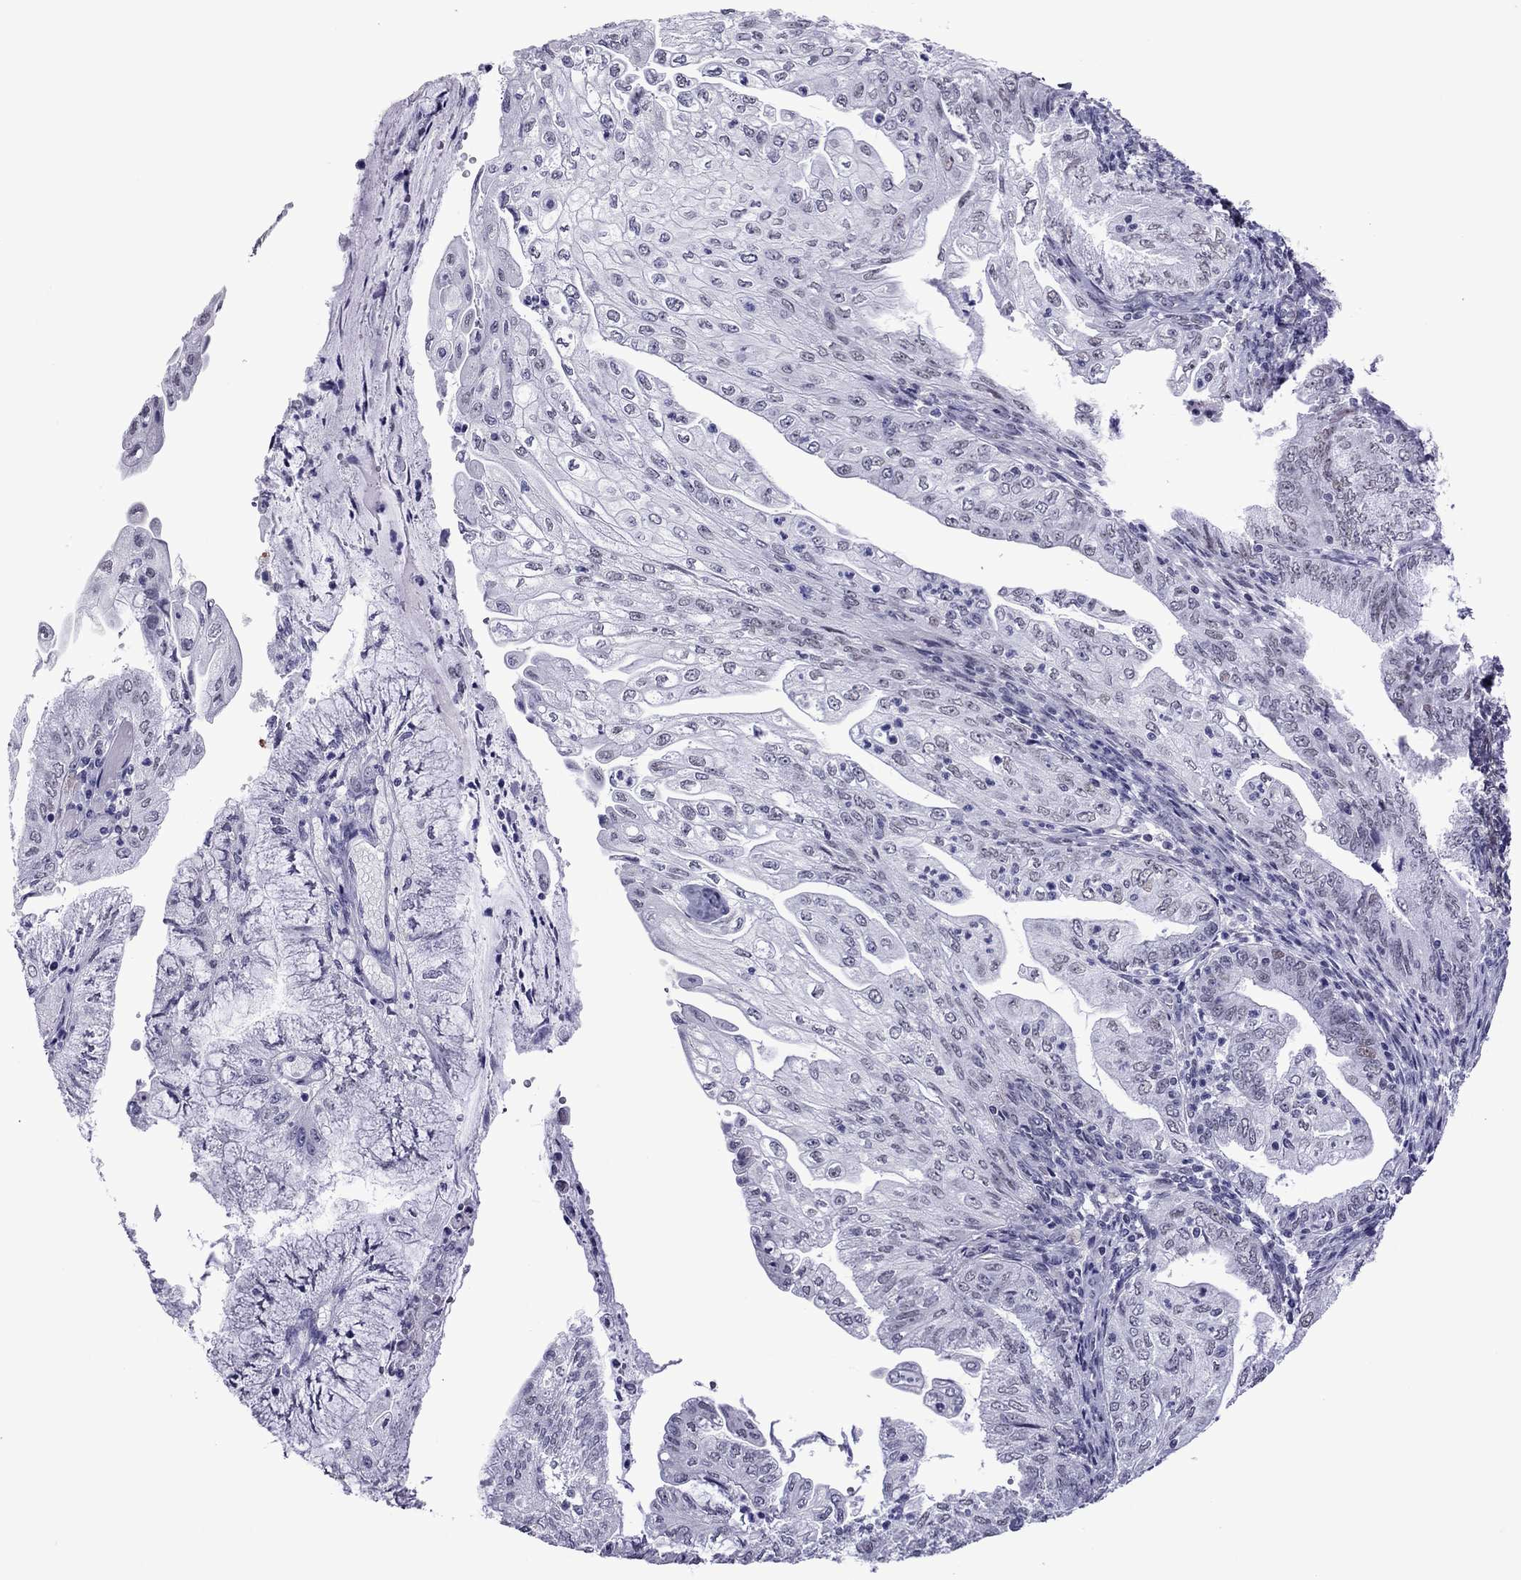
{"staining": {"intensity": "negative", "quantity": "none", "location": "none"}, "tissue": "endometrial cancer", "cell_type": "Tumor cells", "image_type": "cancer", "snomed": [{"axis": "morphology", "description": "Adenocarcinoma, NOS"}, {"axis": "topography", "description": "Endometrium"}], "caption": "A high-resolution histopathology image shows immunohistochemistry (IHC) staining of adenocarcinoma (endometrial), which reveals no significant staining in tumor cells. (Brightfield microscopy of DAB (3,3'-diaminobenzidine) IHC at high magnification).", "gene": "ZNF646", "patient": {"sex": "female", "age": 55}}